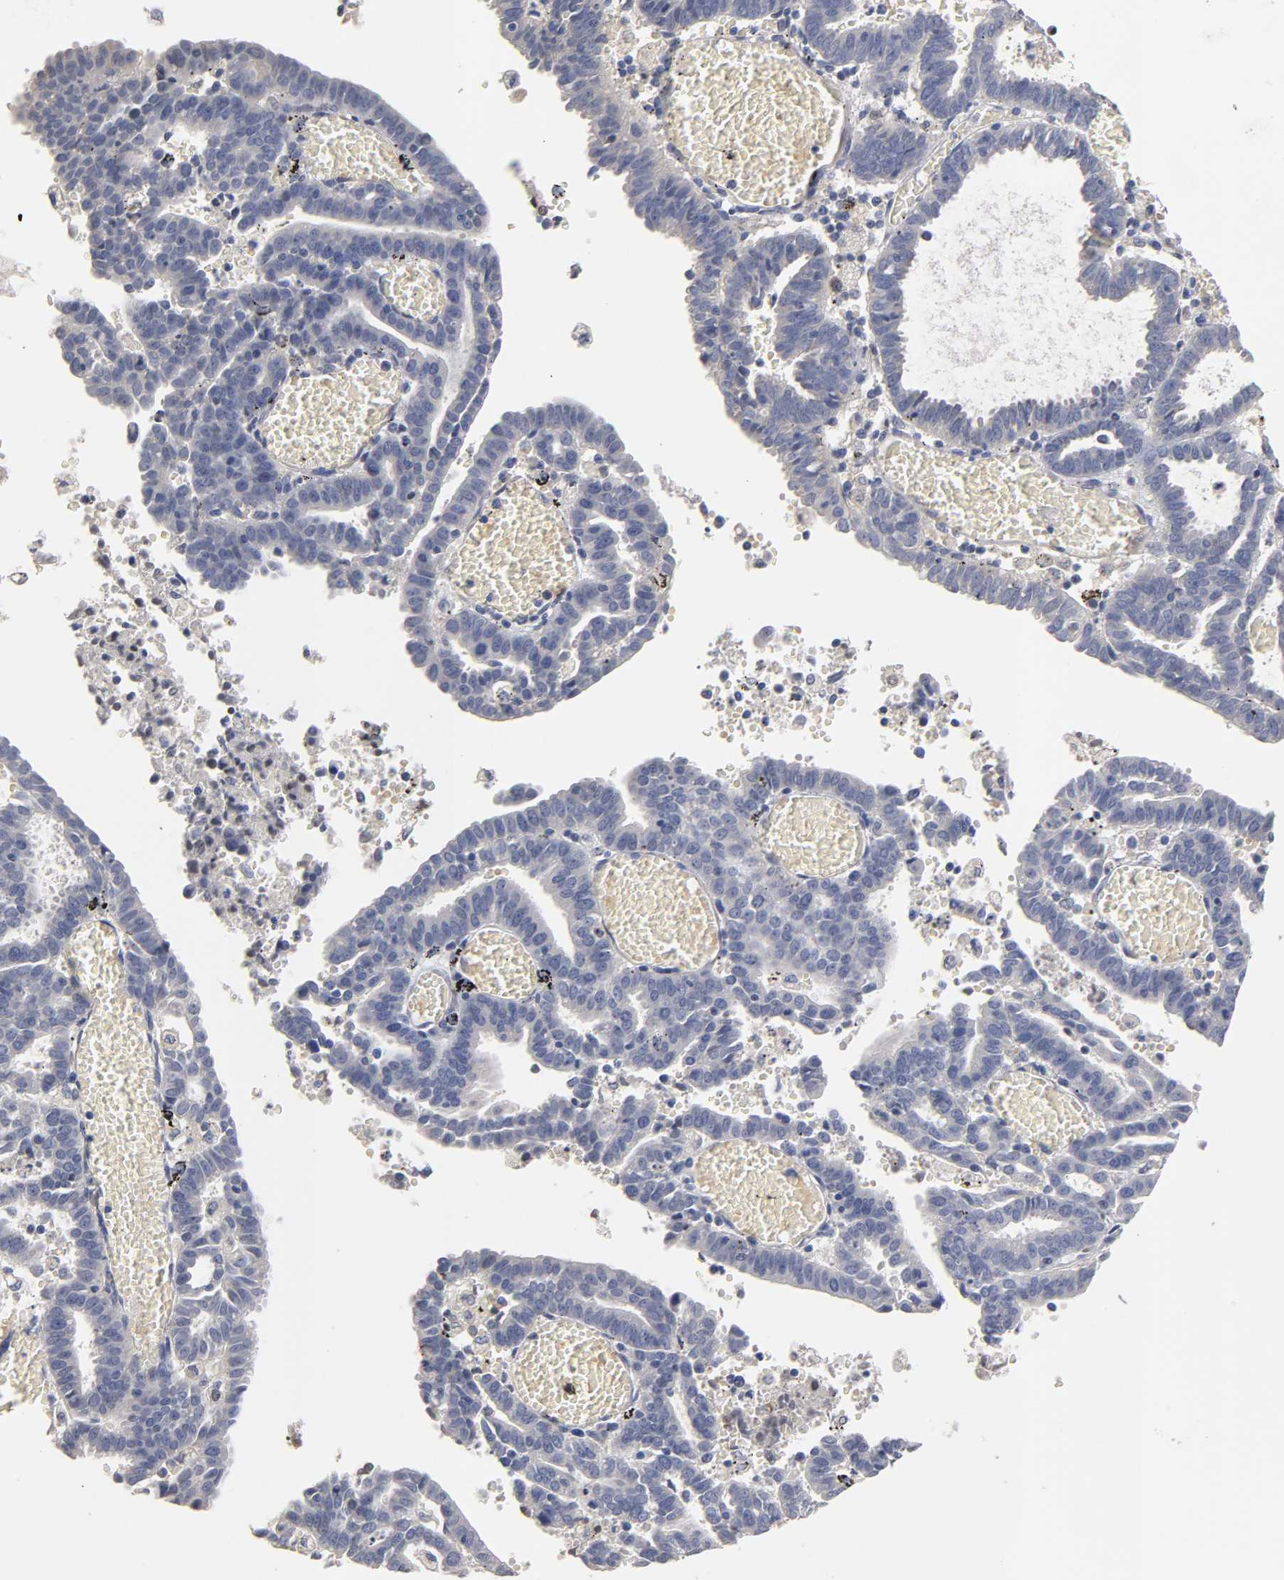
{"staining": {"intensity": "negative", "quantity": "none", "location": "none"}, "tissue": "endometrial cancer", "cell_type": "Tumor cells", "image_type": "cancer", "snomed": [{"axis": "morphology", "description": "Adenocarcinoma, NOS"}, {"axis": "topography", "description": "Uterus"}], "caption": "Protein analysis of endometrial cancer (adenocarcinoma) displays no significant positivity in tumor cells.", "gene": "OVOL1", "patient": {"sex": "female", "age": 83}}